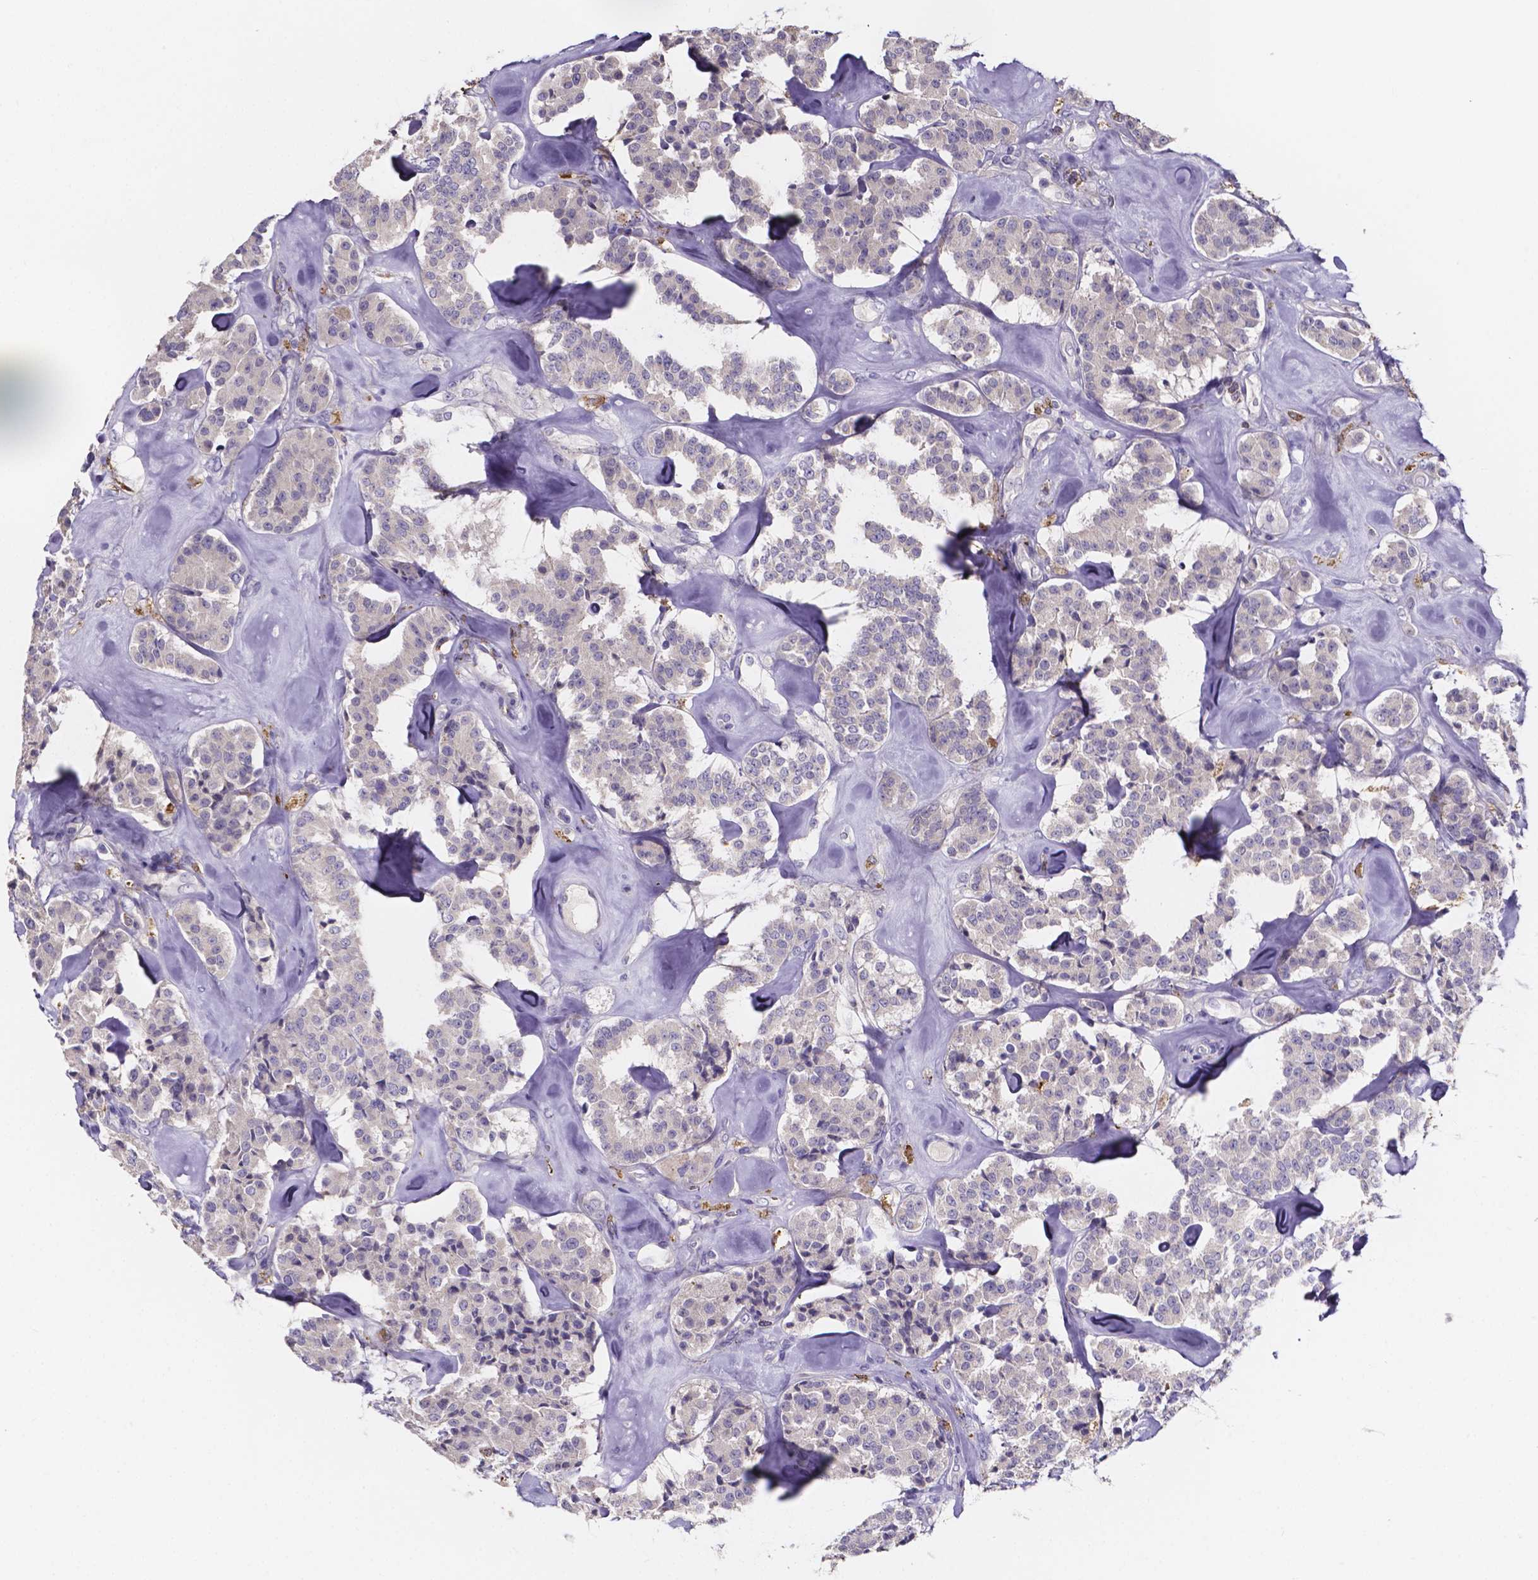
{"staining": {"intensity": "negative", "quantity": "none", "location": "none"}, "tissue": "carcinoid", "cell_type": "Tumor cells", "image_type": "cancer", "snomed": [{"axis": "morphology", "description": "Carcinoid, malignant, NOS"}, {"axis": "topography", "description": "Pancreas"}], "caption": "The photomicrograph exhibits no significant positivity in tumor cells of carcinoid.", "gene": "SPOCD1", "patient": {"sex": "male", "age": 41}}